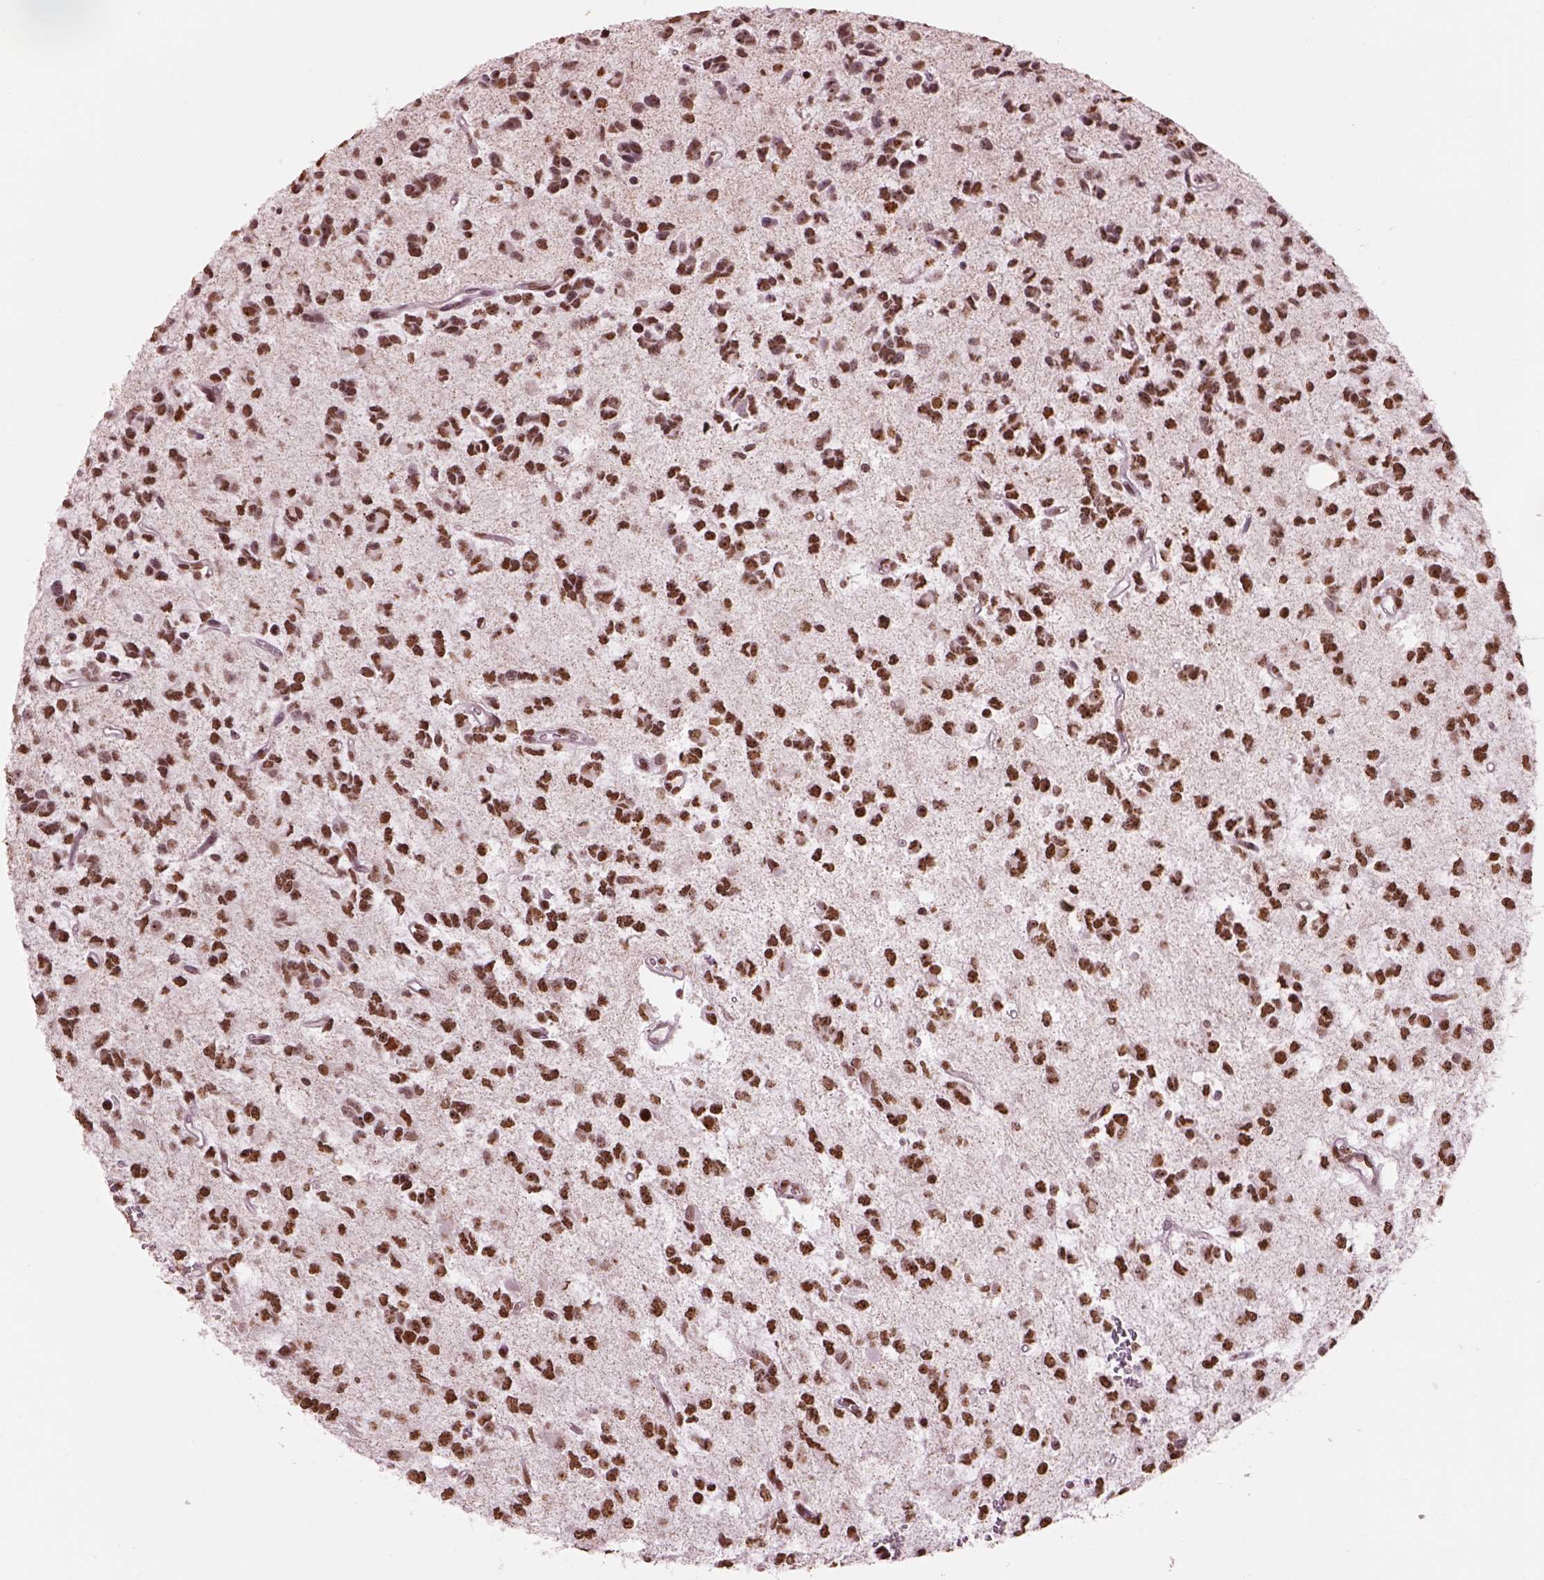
{"staining": {"intensity": "strong", "quantity": ">75%", "location": "nuclear"}, "tissue": "glioma", "cell_type": "Tumor cells", "image_type": "cancer", "snomed": [{"axis": "morphology", "description": "Glioma, malignant, Low grade"}, {"axis": "topography", "description": "Brain"}], "caption": "Protein positivity by immunohistochemistry (IHC) reveals strong nuclear positivity in about >75% of tumor cells in glioma.", "gene": "DDX3X", "patient": {"sex": "female", "age": 45}}